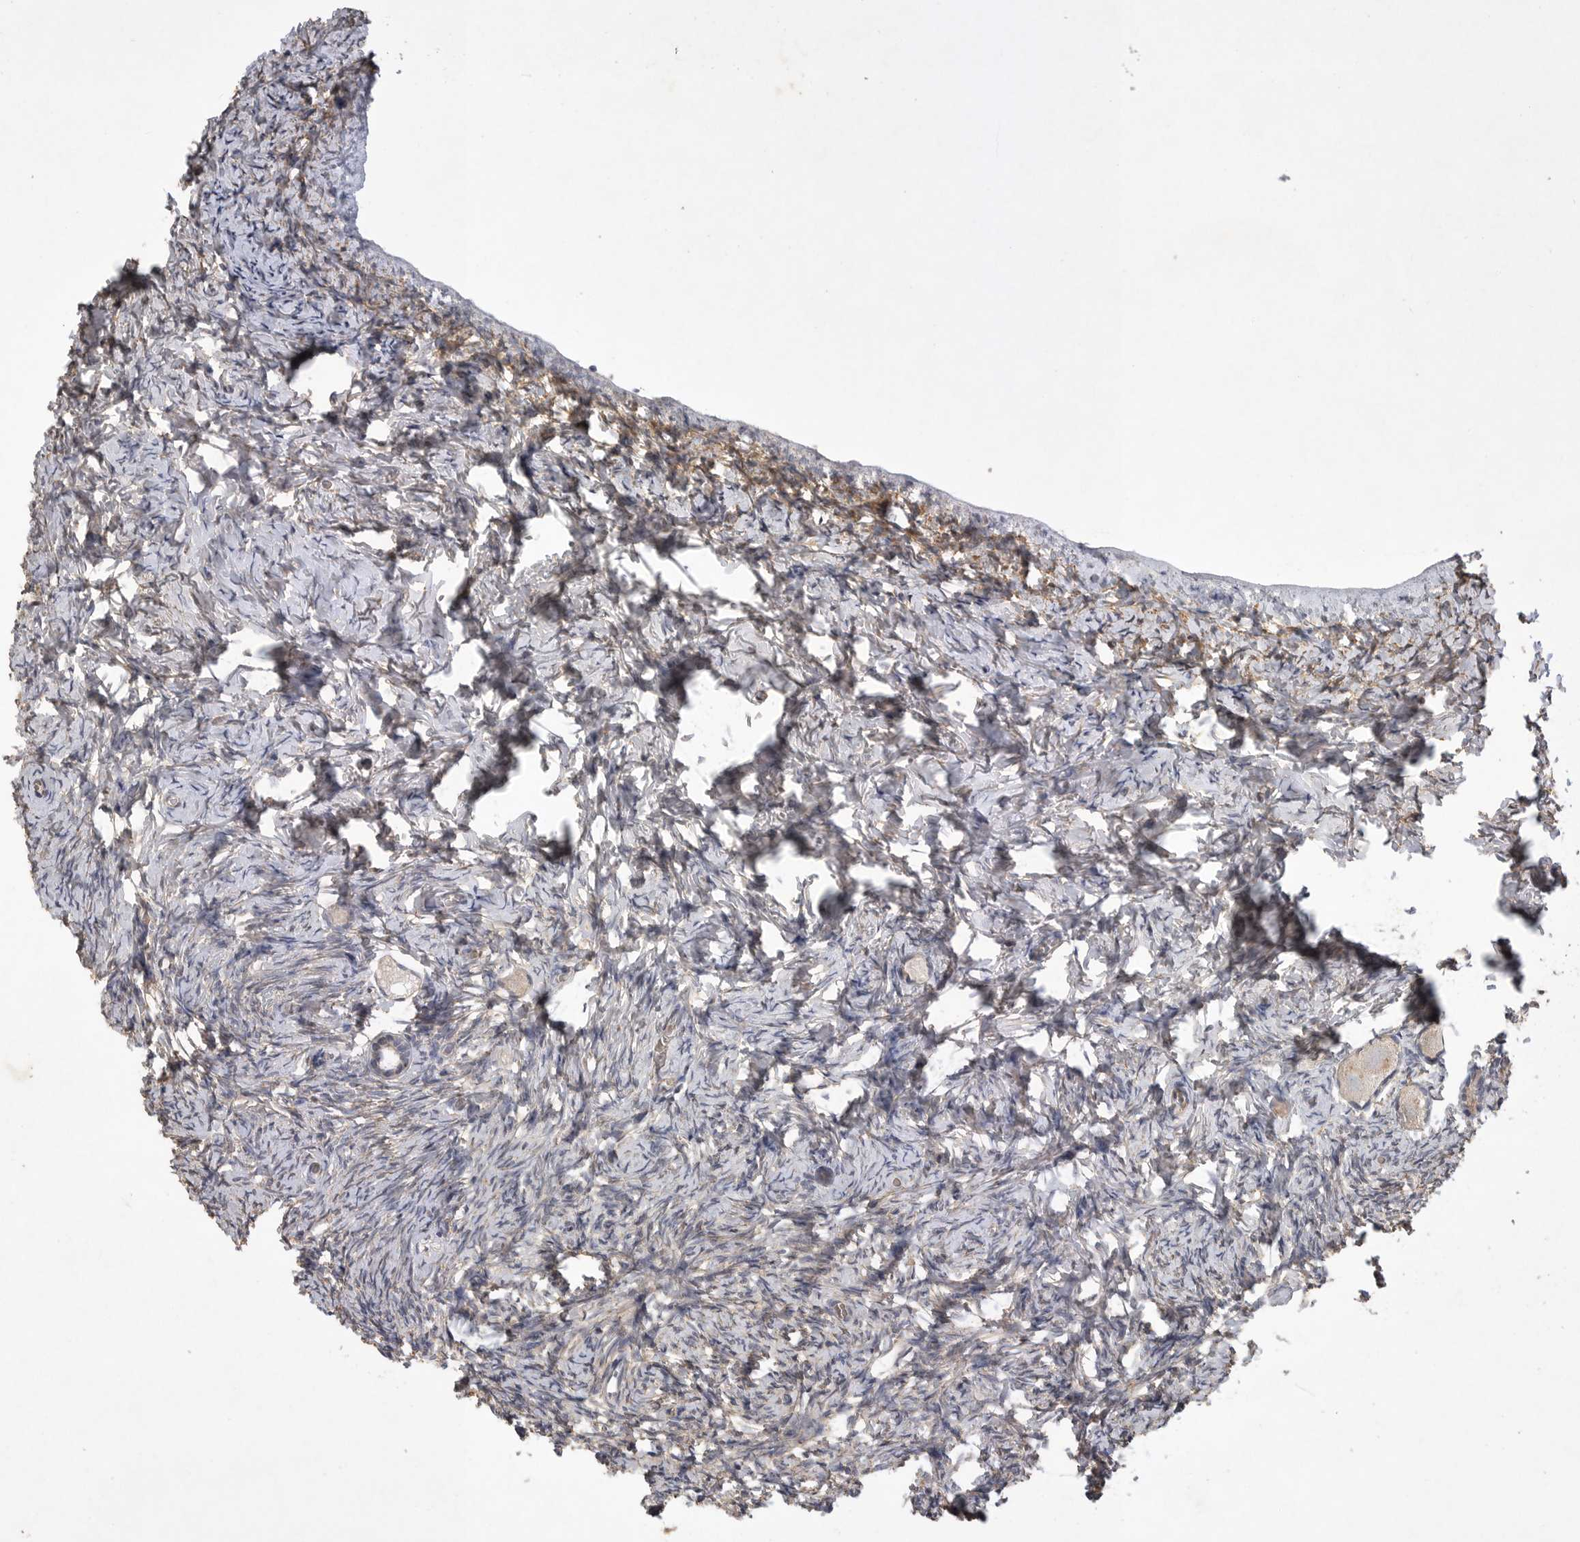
{"staining": {"intensity": "weak", "quantity": "<25%", "location": "cytoplasmic/membranous"}, "tissue": "ovary", "cell_type": "Ovarian stroma cells", "image_type": "normal", "snomed": [{"axis": "morphology", "description": "Normal tissue, NOS"}, {"axis": "topography", "description": "Ovary"}], "caption": "Benign ovary was stained to show a protein in brown. There is no significant staining in ovarian stroma cells.", "gene": "ANKFY1", "patient": {"sex": "female", "age": 27}}